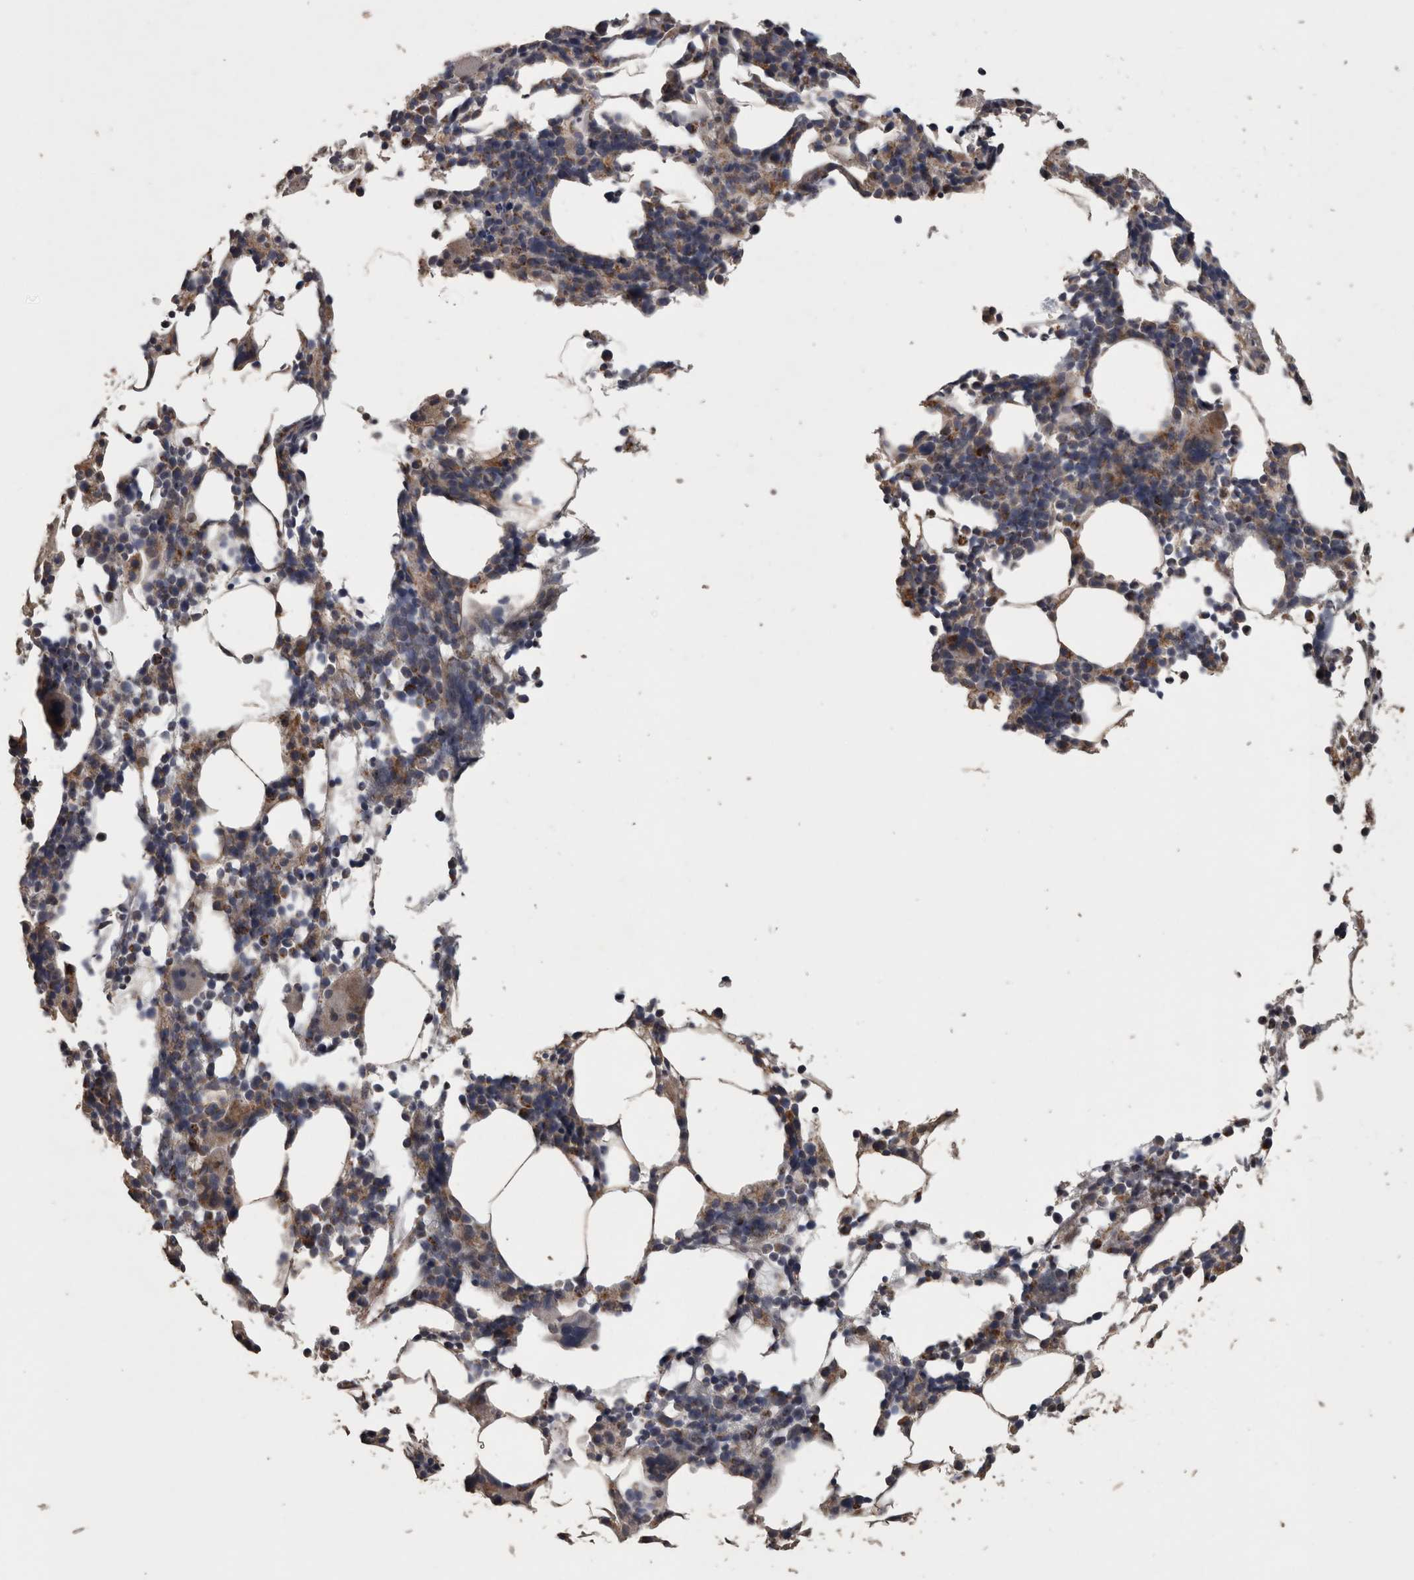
{"staining": {"intensity": "moderate", "quantity": "<25%", "location": "cytoplasmic/membranous"}, "tissue": "bone marrow", "cell_type": "Hematopoietic cells", "image_type": "normal", "snomed": [{"axis": "morphology", "description": "Normal tissue, NOS"}, {"axis": "morphology", "description": "Inflammation, NOS"}, {"axis": "topography", "description": "Bone marrow"}], "caption": "Brown immunohistochemical staining in normal bone marrow exhibits moderate cytoplasmic/membranous positivity in about <25% of hematopoietic cells. (DAB (3,3'-diaminobenzidine) IHC, brown staining for protein, blue staining for nuclei).", "gene": "ACADM", "patient": {"sex": "male", "age": 55}}